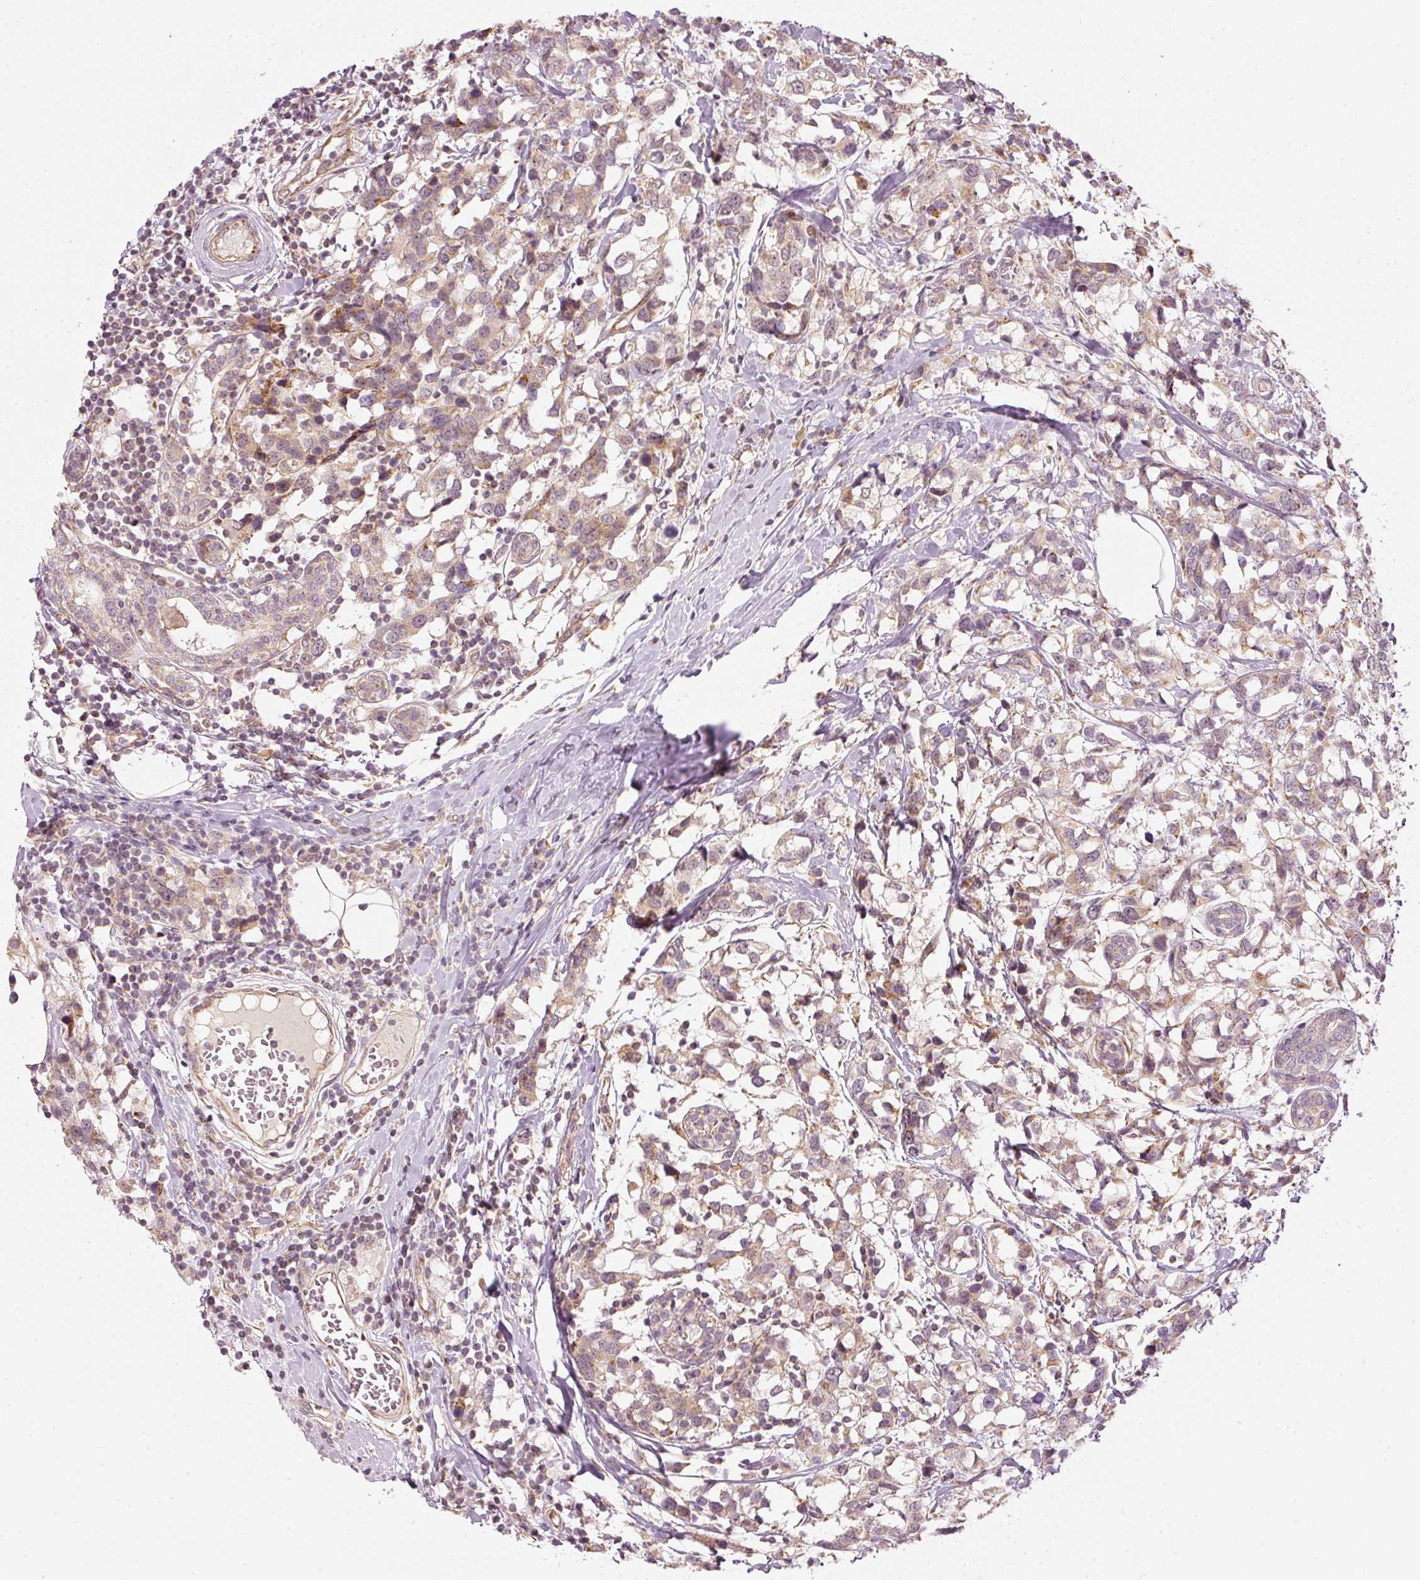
{"staining": {"intensity": "weak", "quantity": "25%-75%", "location": "cytoplasmic/membranous"}, "tissue": "breast cancer", "cell_type": "Tumor cells", "image_type": "cancer", "snomed": [{"axis": "morphology", "description": "Lobular carcinoma"}, {"axis": "topography", "description": "Breast"}], "caption": "Breast cancer (lobular carcinoma) tissue displays weak cytoplasmic/membranous expression in approximately 25%-75% of tumor cells (brown staining indicates protein expression, while blue staining denotes nuclei).", "gene": "CDC20B", "patient": {"sex": "female", "age": 59}}